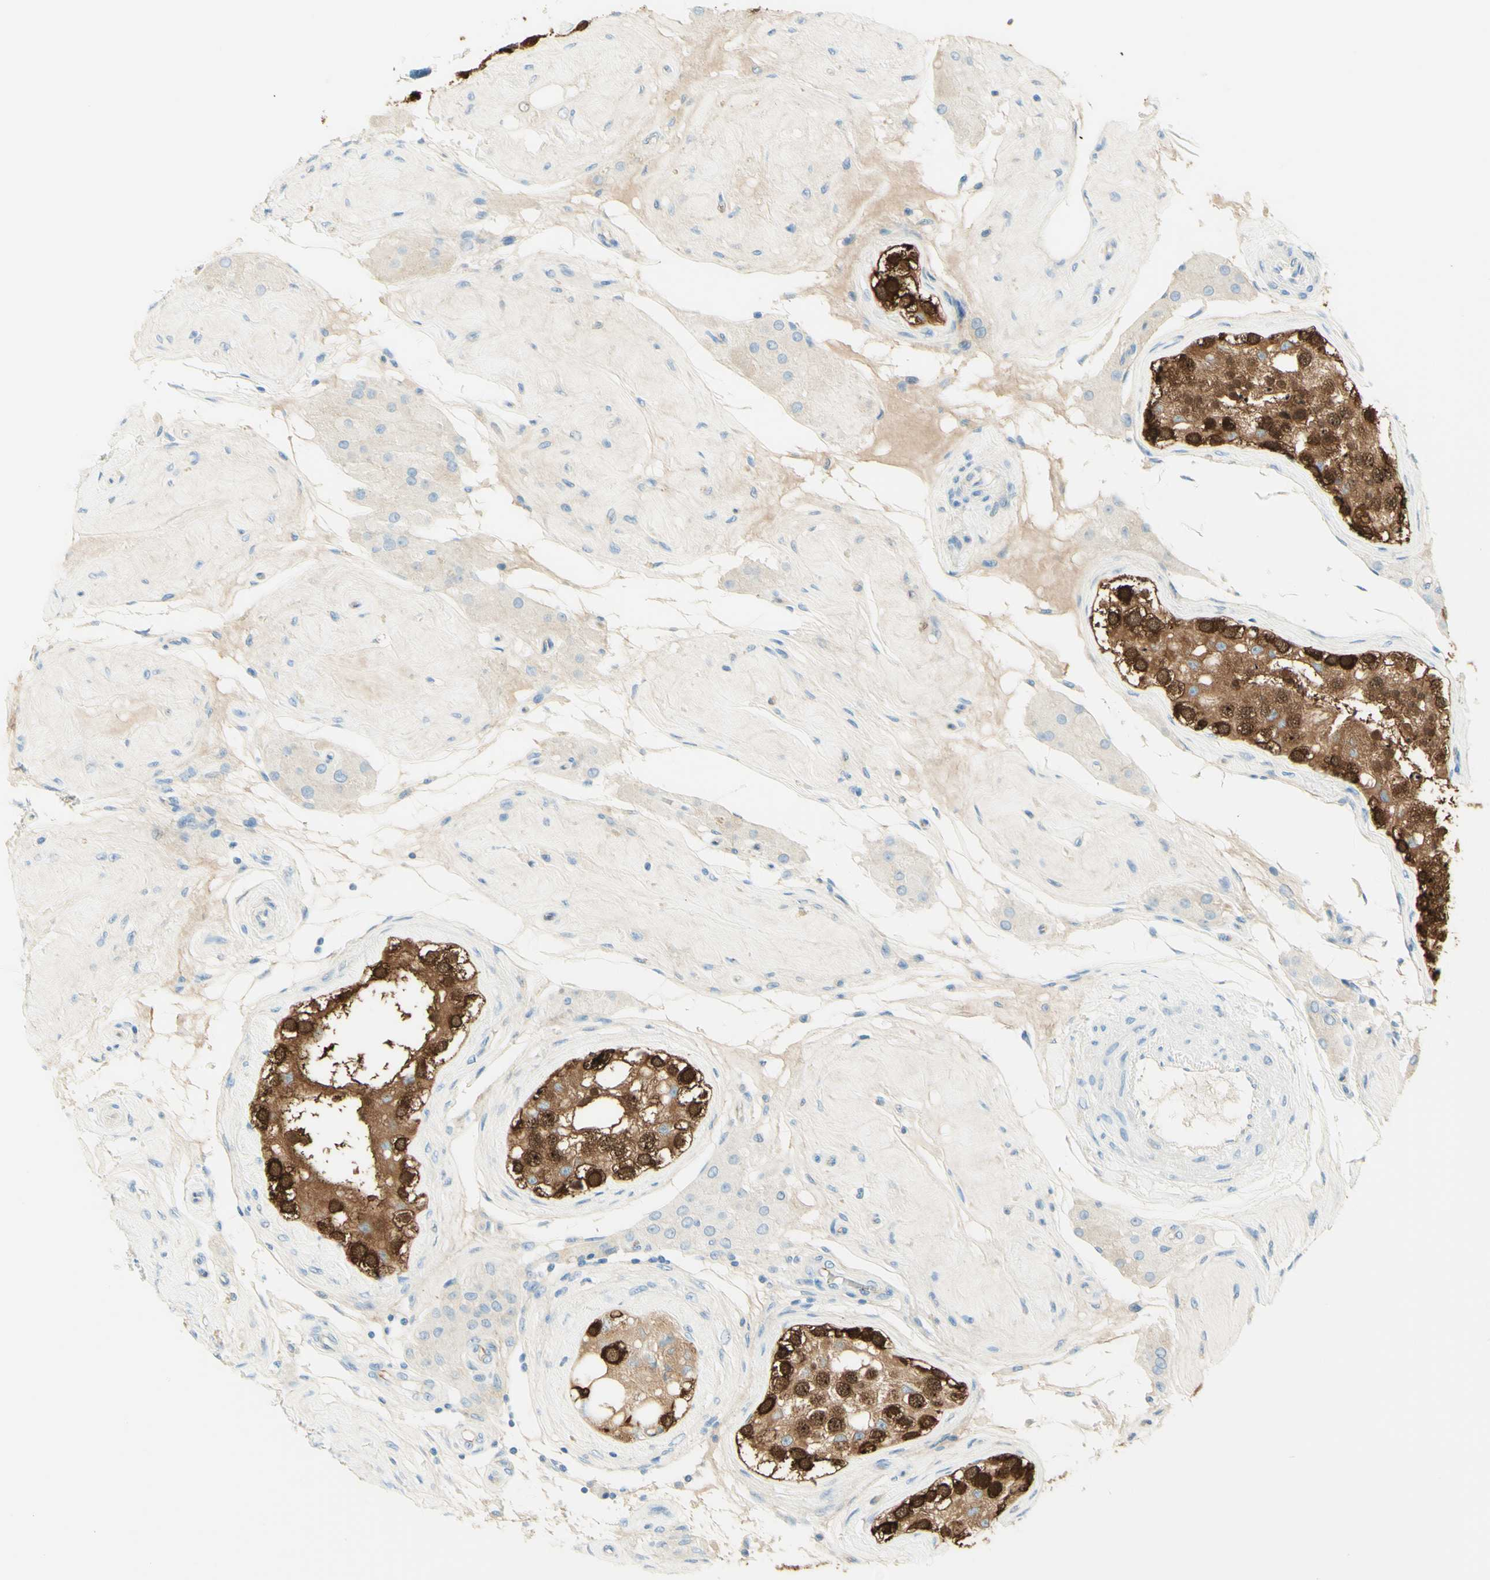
{"staining": {"intensity": "strong", "quantity": ">75%", "location": "cytoplasmic/membranous,nuclear"}, "tissue": "testis", "cell_type": "Cells in seminiferous ducts", "image_type": "normal", "snomed": [{"axis": "morphology", "description": "Normal tissue, NOS"}, {"axis": "topography", "description": "Testis"}], "caption": "A high-resolution image shows immunohistochemistry staining of benign testis, which reveals strong cytoplasmic/membranous,nuclear expression in approximately >75% of cells in seminiferous ducts.", "gene": "TMEM132D", "patient": {"sex": "male", "age": 68}}